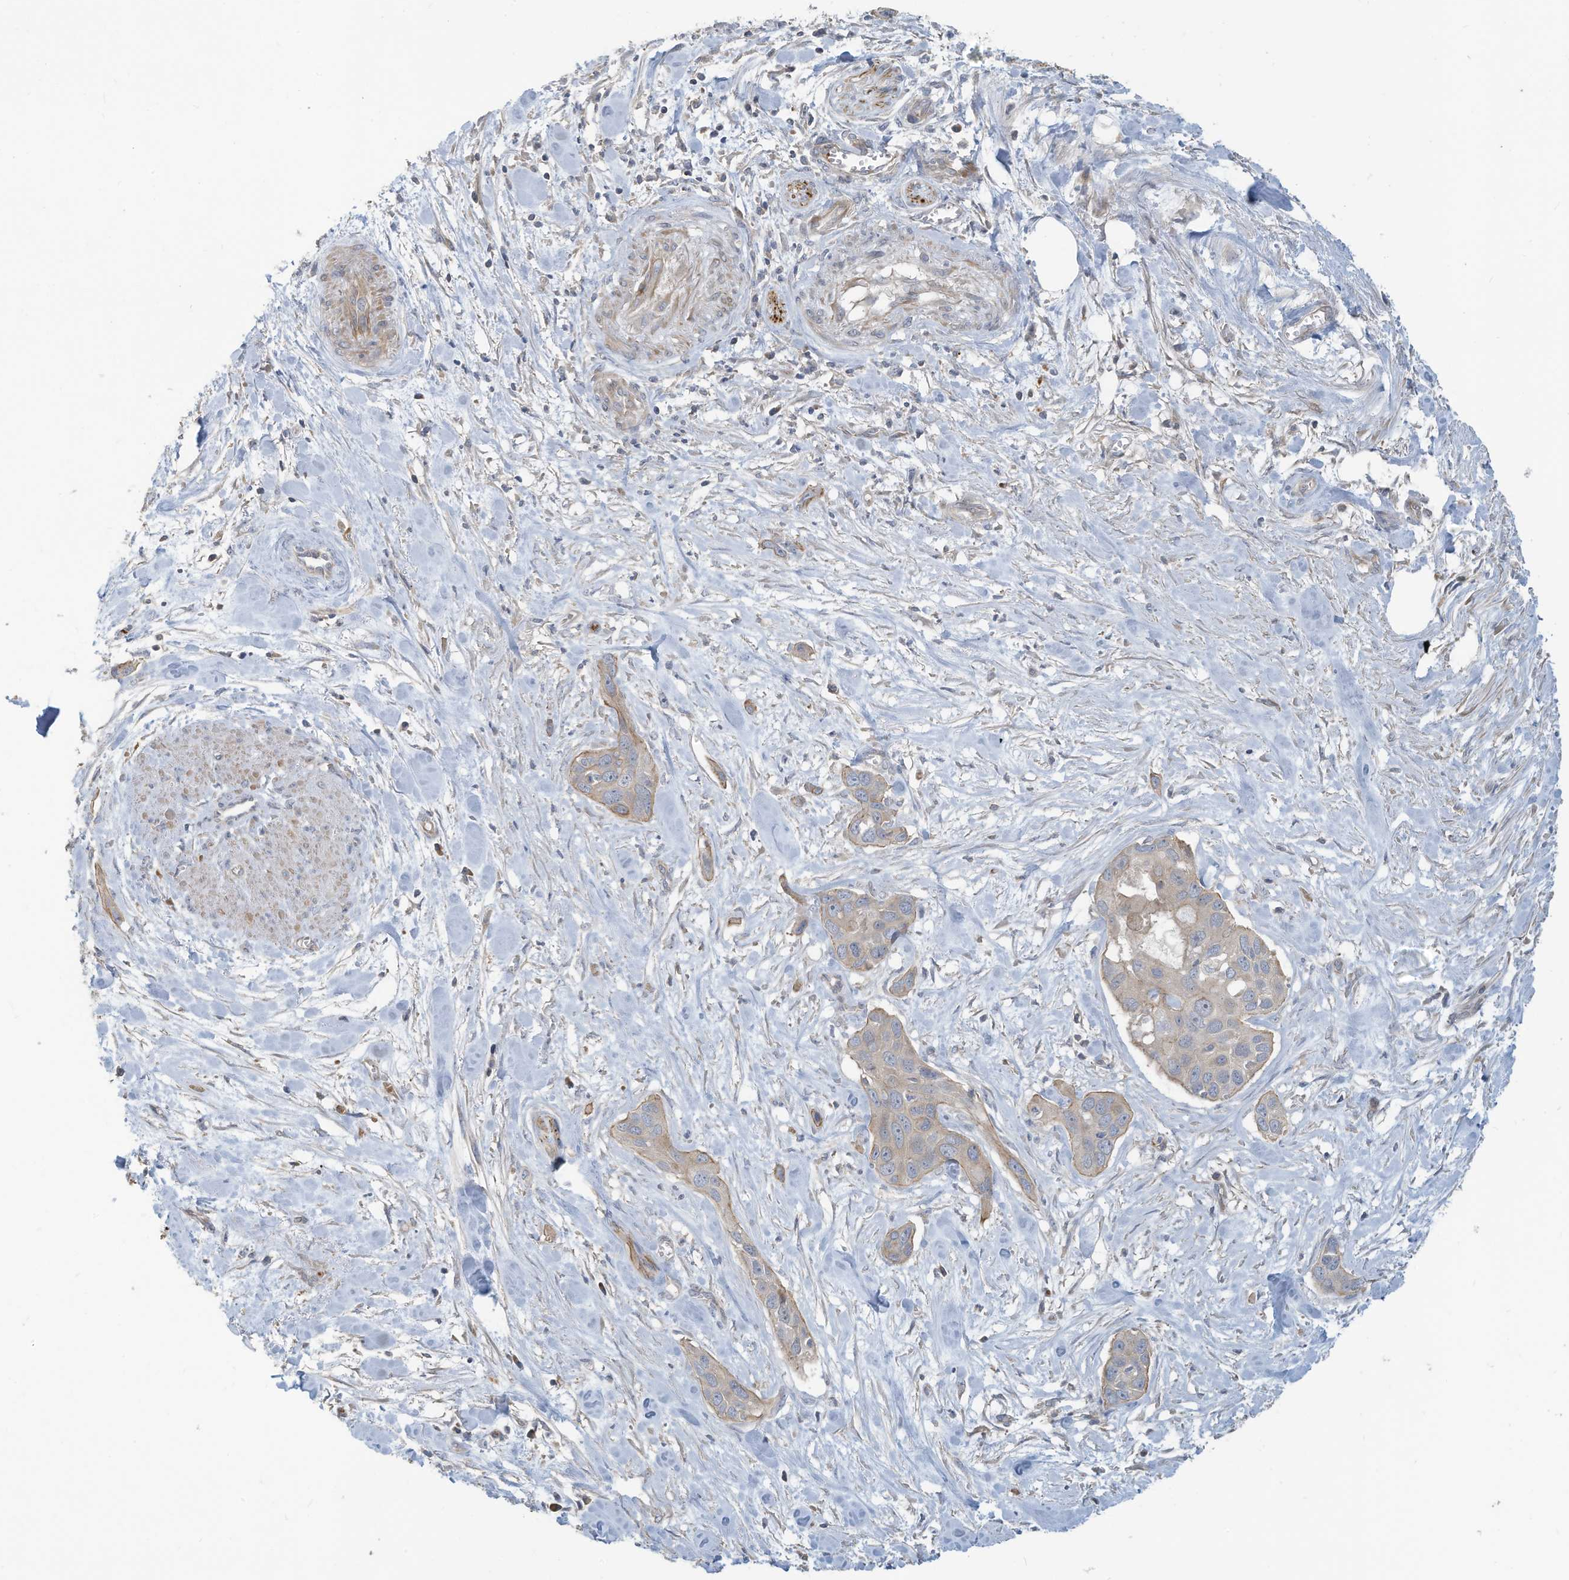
{"staining": {"intensity": "weak", "quantity": "25%-75%", "location": "cytoplasmic/membranous"}, "tissue": "pancreatic cancer", "cell_type": "Tumor cells", "image_type": "cancer", "snomed": [{"axis": "morphology", "description": "Adenocarcinoma, NOS"}, {"axis": "topography", "description": "Pancreas"}], "caption": "Protein analysis of pancreatic adenocarcinoma tissue exhibits weak cytoplasmic/membranous positivity in about 25%-75% of tumor cells.", "gene": "GTPBP2", "patient": {"sex": "female", "age": 60}}